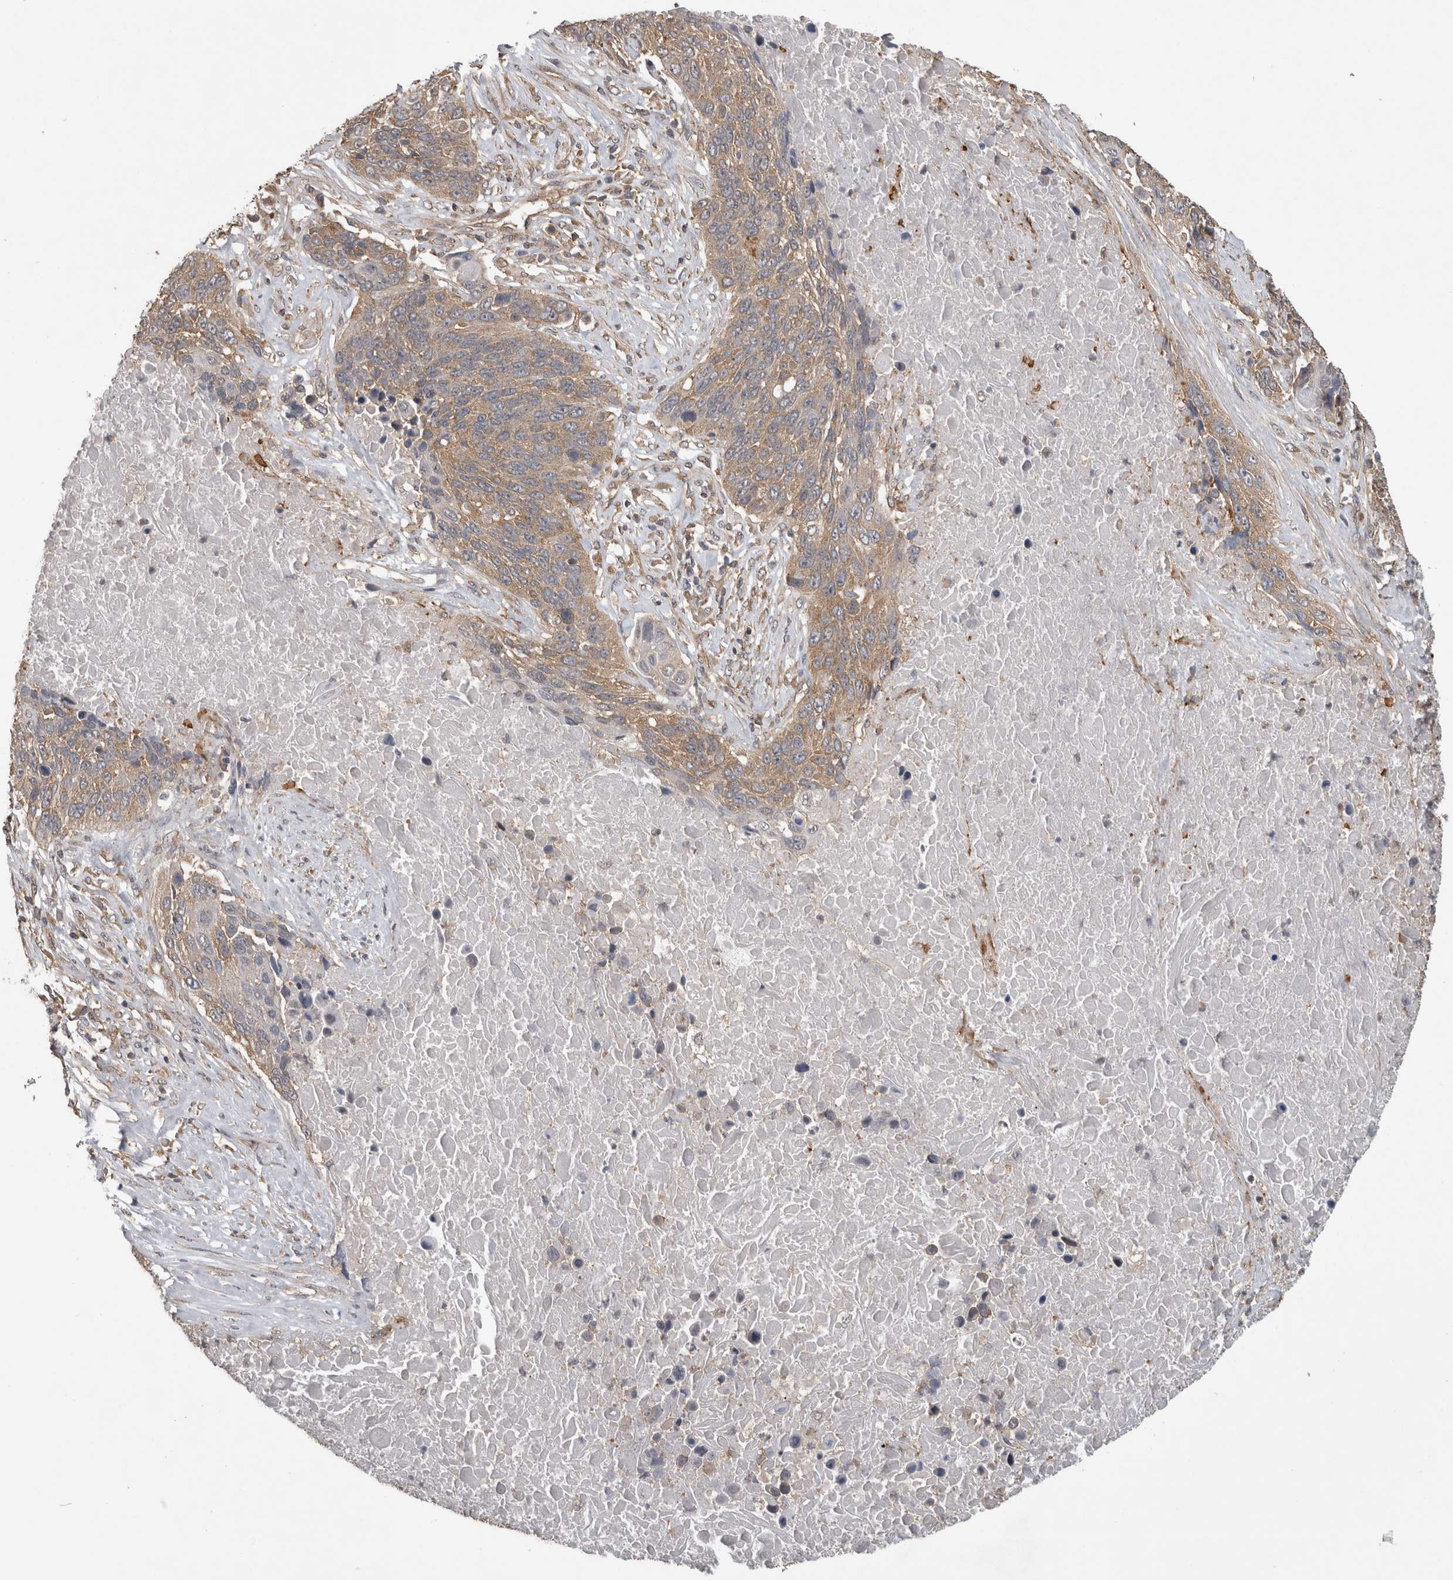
{"staining": {"intensity": "weak", "quantity": ">75%", "location": "cytoplasmic/membranous"}, "tissue": "lung cancer", "cell_type": "Tumor cells", "image_type": "cancer", "snomed": [{"axis": "morphology", "description": "Squamous cell carcinoma, NOS"}, {"axis": "topography", "description": "Lung"}], "caption": "DAB (3,3'-diaminobenzidine) immunohistochemical staining of squamous cell carcinoma (lung) exhibits weak cytoplasmic/membranous protein positivity in approximately >75% of tumor cells. The staining was performed using DAB, with brown indicating positive protein expression. Nuclei are stained blue with hematoxylin.", "gene": "ATXN2", "patient": {"sex": "male", "age": 66}}